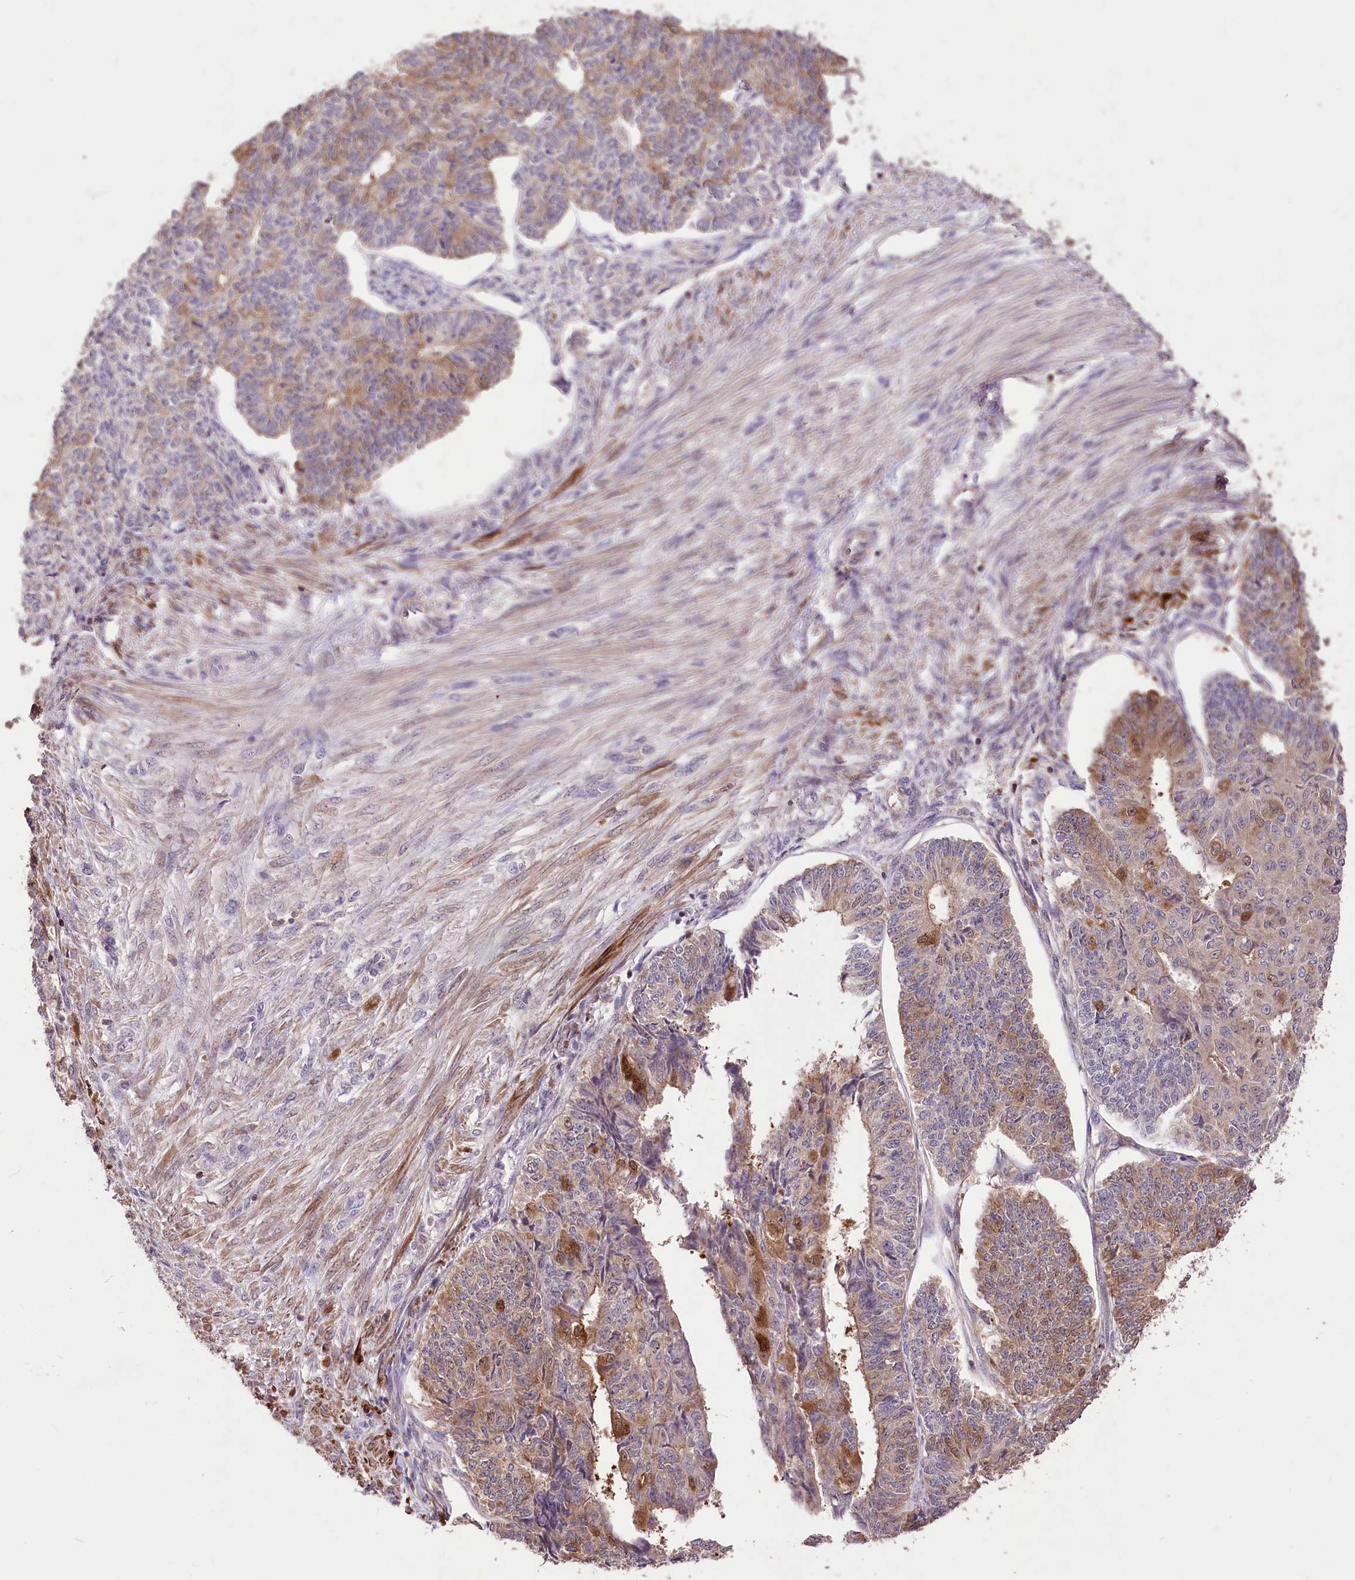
{"staining": {"intensity": "moderate", "quantity": "<25%", "location": "cytoplasmic/membranous,nuclear"}, "tissue": "endometrial cancer", "cell_type": "Tumor cells", "image_type": "cancer", "snomed": [{"axis": "morphology", "description": "Adenocarcinoma, NOS"}, {"axis": "topography", "description": "Endometrium"}], "caption": "Protein staining of endometrial adenocarcinoma tissue shows moderate cytoplasmic/membranous and nuclear positivity in approximately <25% of tumor cells. The staining was performed using DAB (3,3'-diaminobenzidine) to visualize the protein expression in brown, while the nuclei were stained in blue with hematoxylin (Magnification: 20x).", "gene": "SERGEF", "patient": {"sex": "female", "age": 32}}